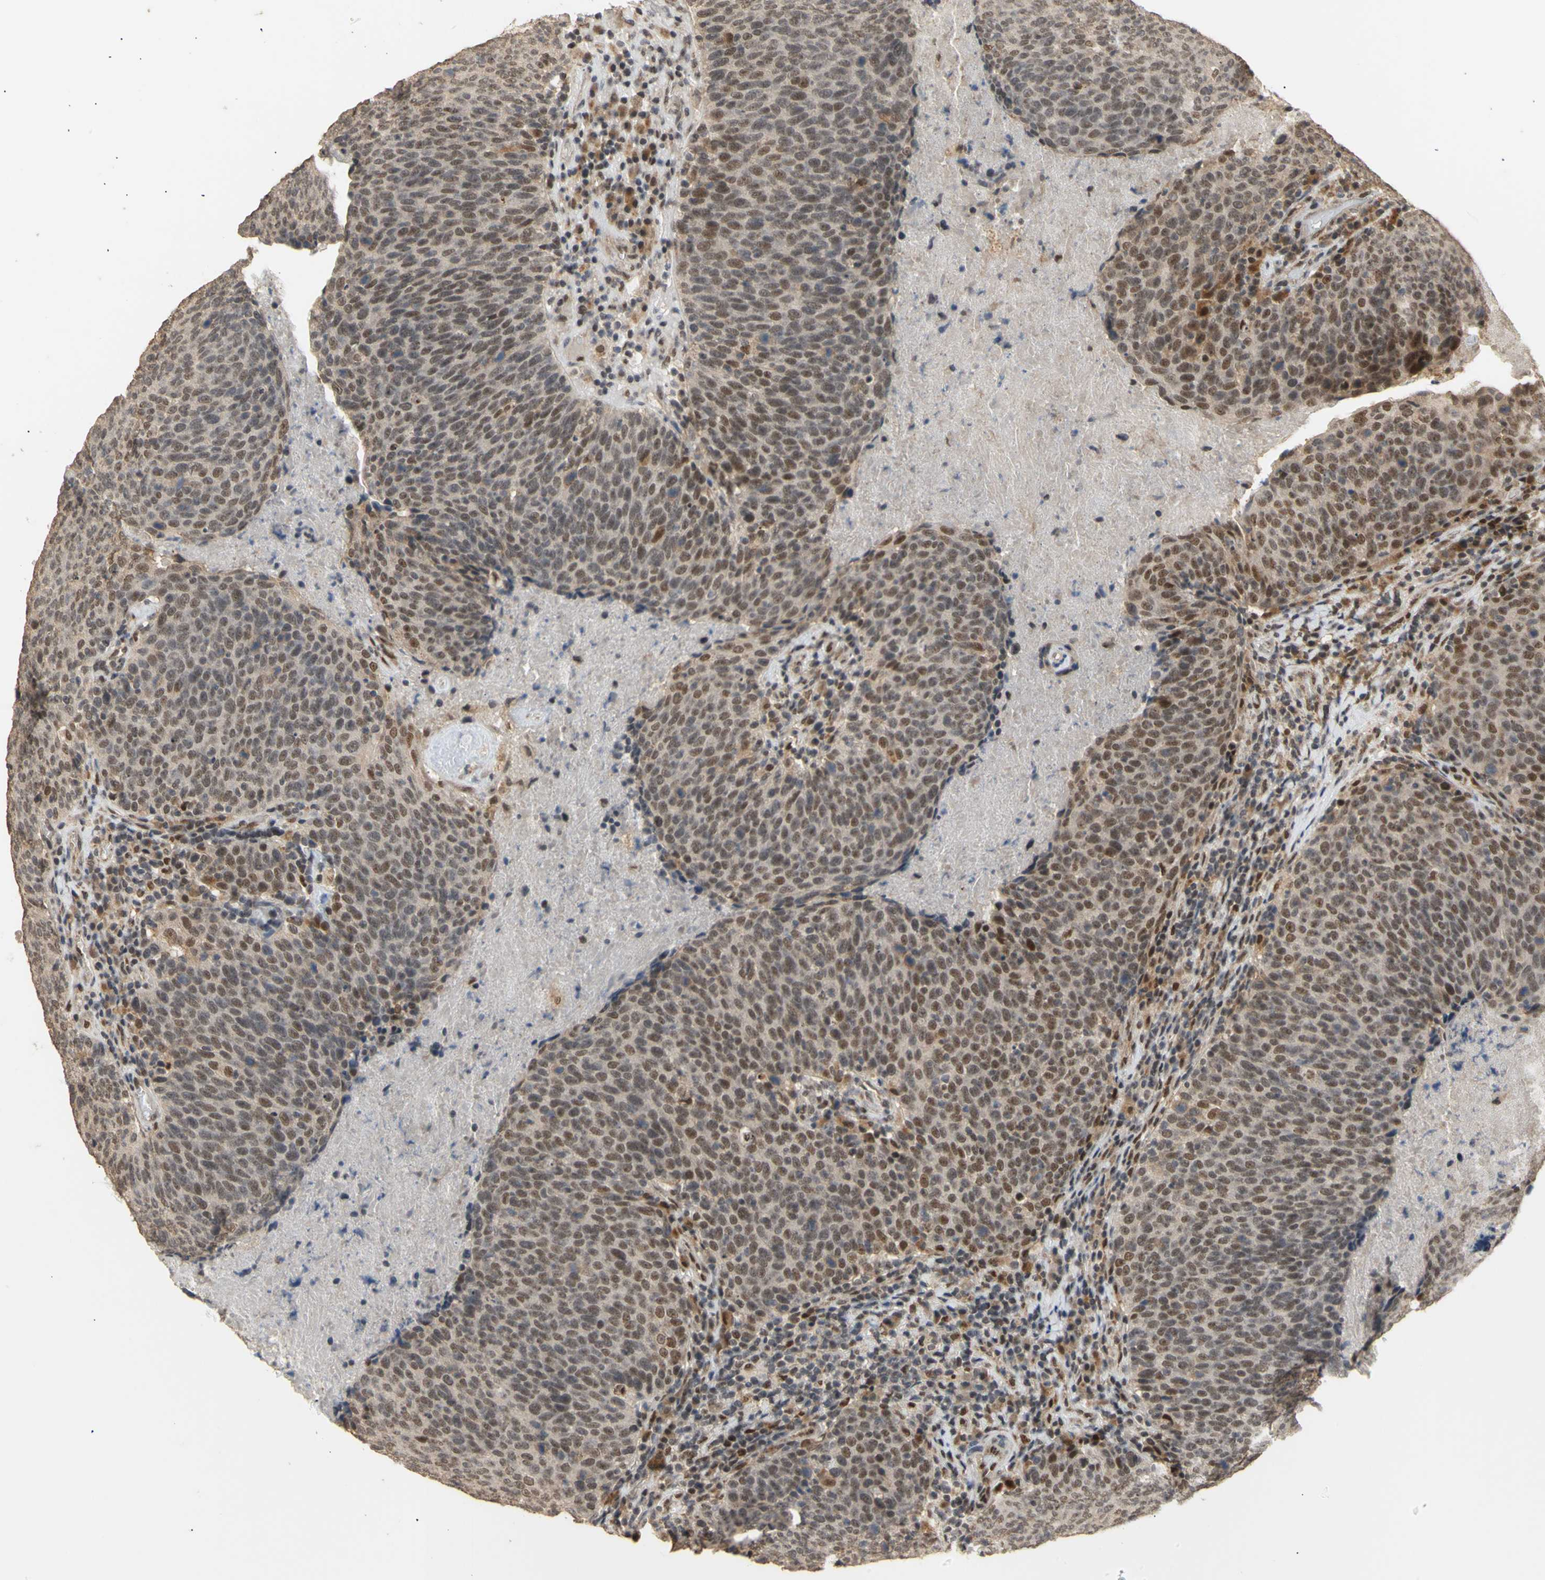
{"staining": {"intensity": "weak", "quantity": ">75%", "location": "nuclear"}, "tissue": "head and neck cancer", "cell_type": "Tumor cells", "image_type": "cancer", "snomed": [{"axis": "morphology", "description": "Squamous cell carcinoma, NOS"}, {"axis": "morphology", "description": "Squamous cell carcinoma, metastatic, NOS"}, {"axis": "topography", "description": "Lymph node"}, {"axis": "topography", "description": "Head-Neck"}], "caption": "A low amount of weak nuclear staining is appreciated in approximately >75% of tumor cells in head and neck cancer tissue. (DAB (3,3'-diaminobenzidine) = brown stain, brightfield microscopy at high magnification).", "gene": "GTF2E2", "patient": {"sex": "male", "age": 62}}